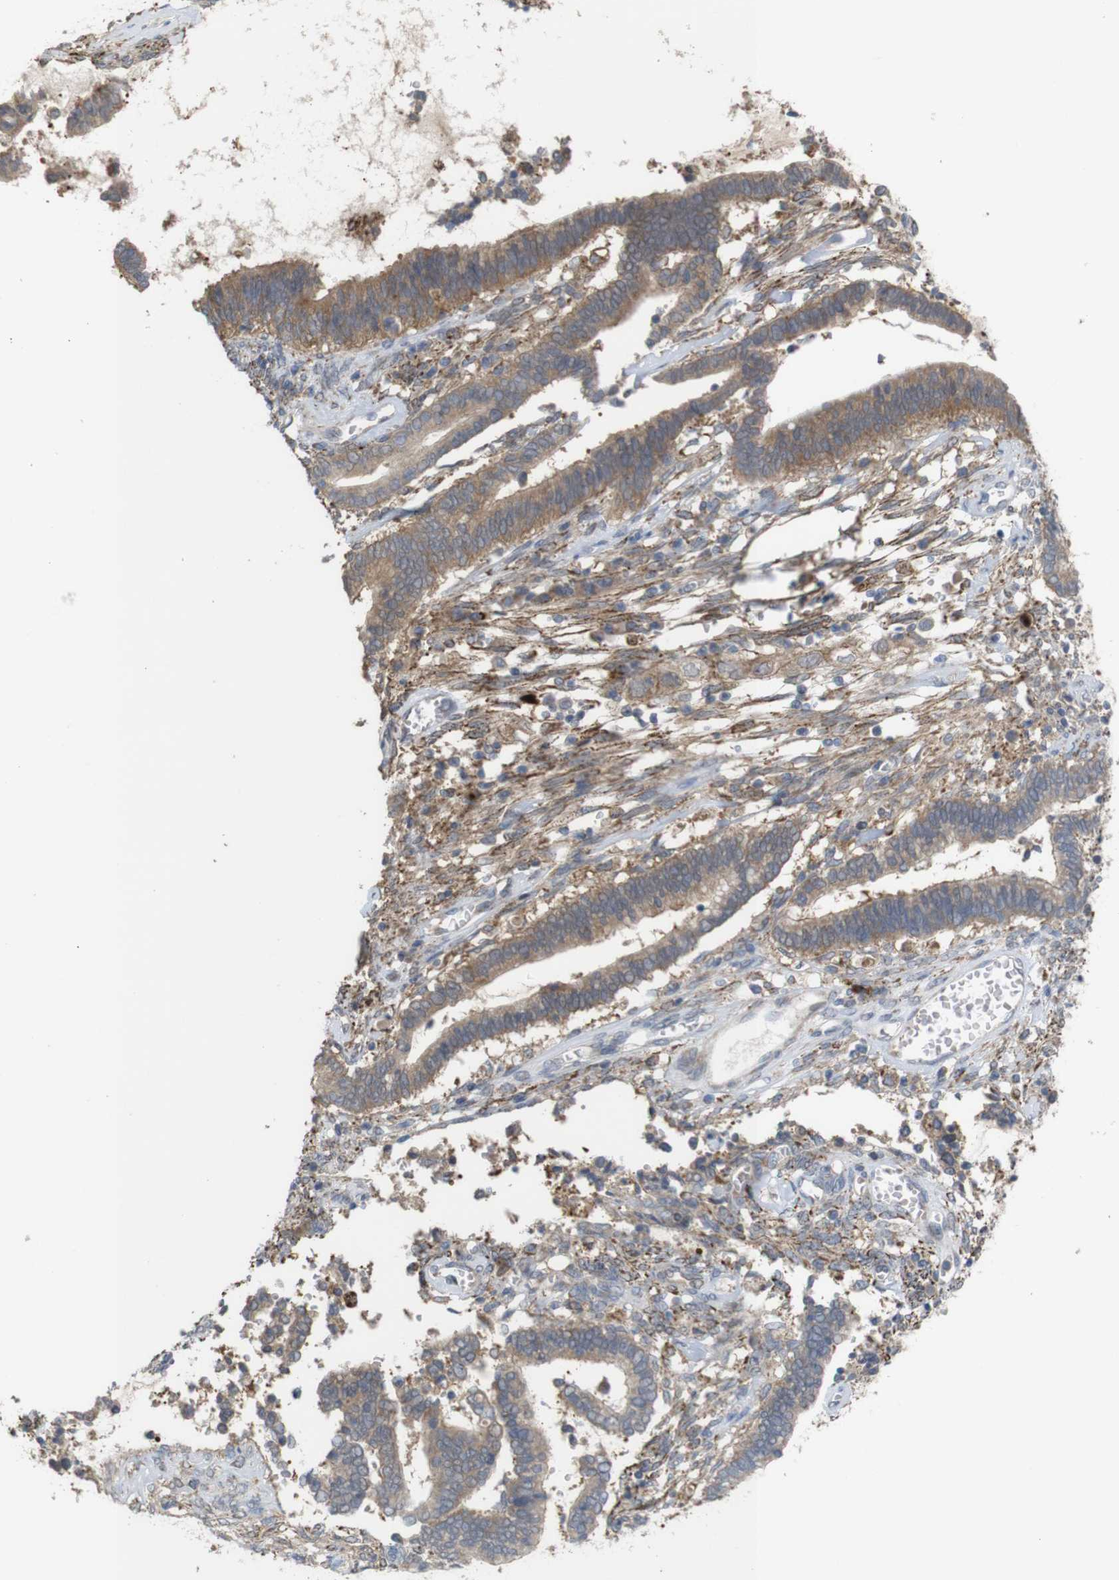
{"staining": {"intensity": "moderate", "quantity": ">75%", "location": "cytoplasmic/membranous"}, "tissue": "cervical cancer", "cell_type": "Tumor cells", "image_type": "cancer", "snomed": [{"axis": "morphology", "description": "Adenocarcinoma, NOS"}, {"axis": "topography", "description": "Cervix"}], "caption": "Immunohistochemical staining of adenocarcinoma (cervical) shows moderate cytoplasmic/membranous protein staining in about >75% of tumor cells.", "gene": "PTPRR", "patient": {"sex": "female", "age": 44}}